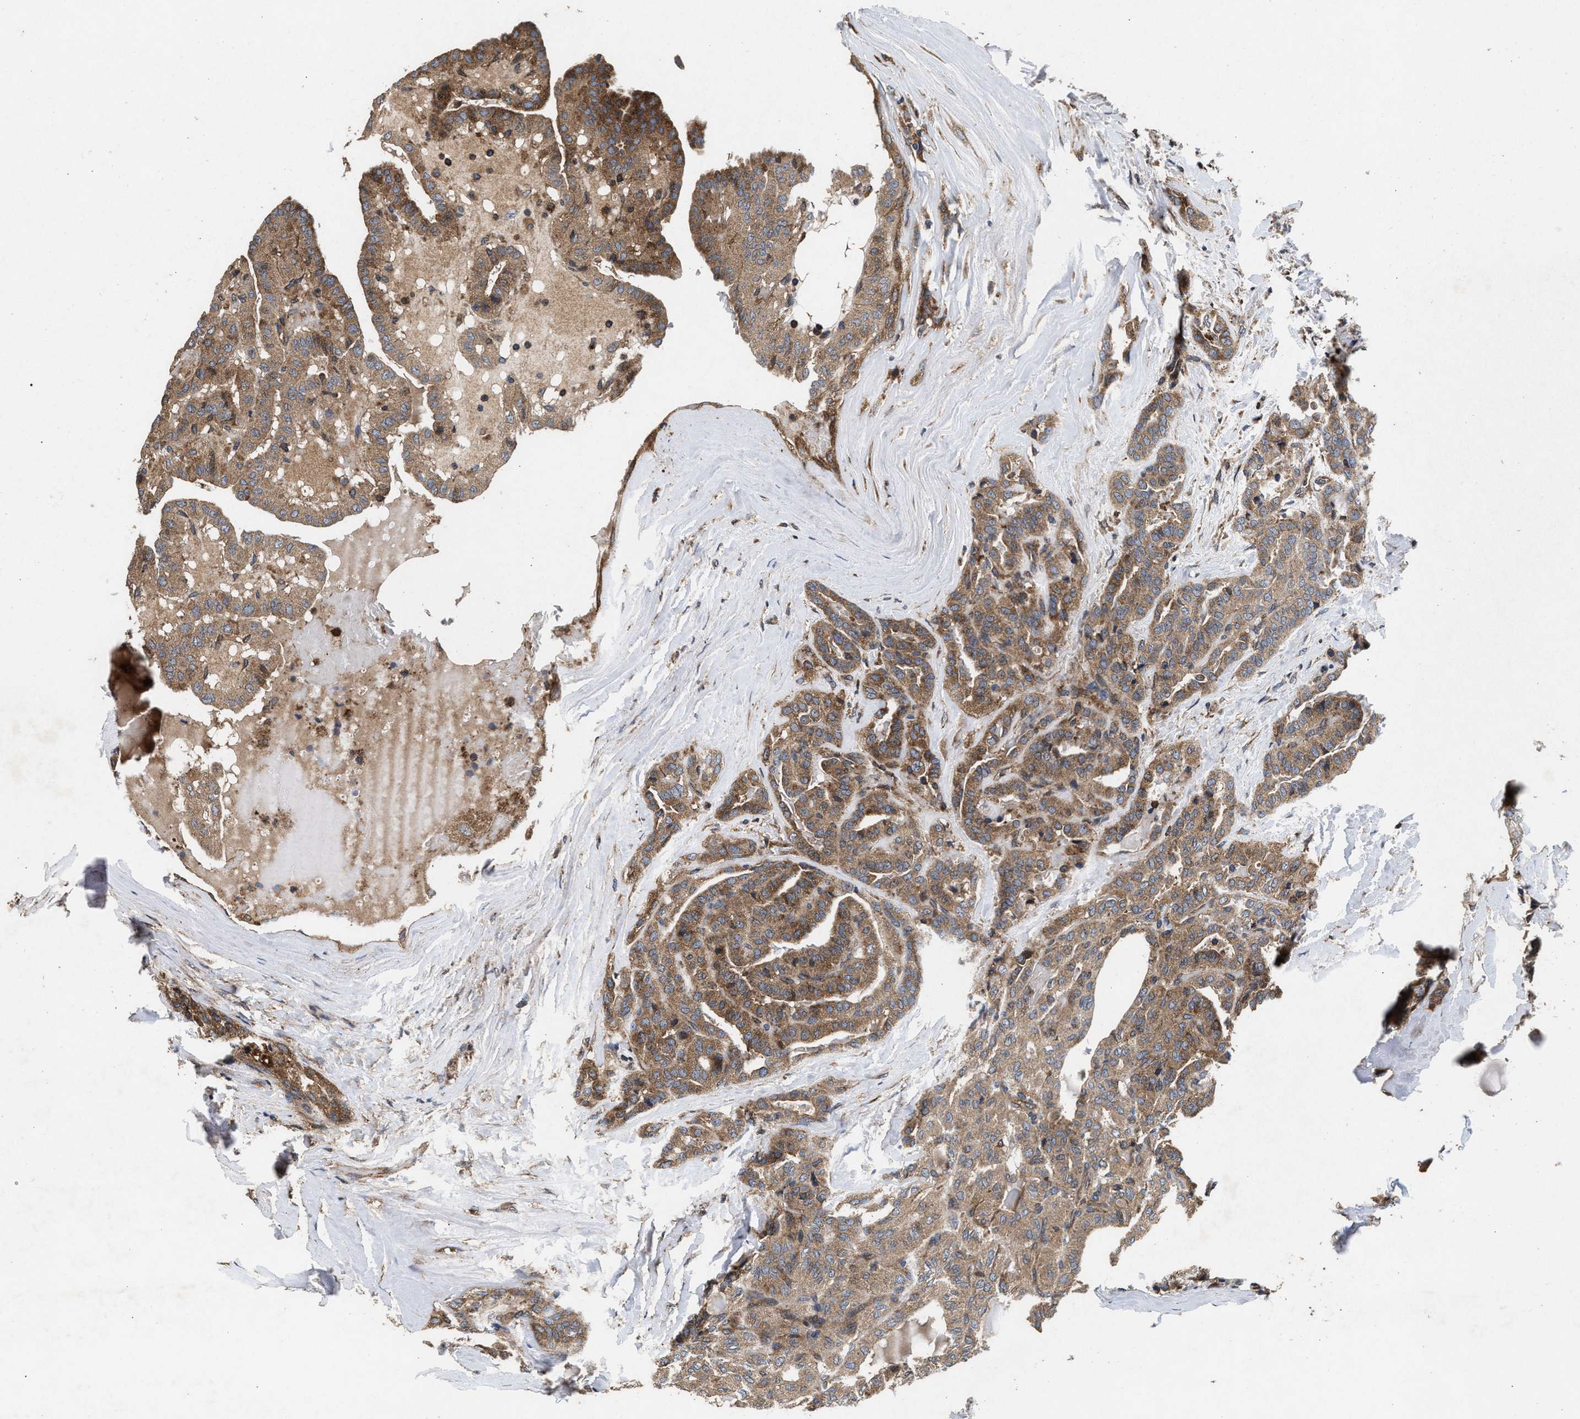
{"staining": {"intensity": "moderate", "quantity": ">75%", "location": "cytoplasmic/membranous"}, "tissue": "thyroid cancer", "cell_type": "Tumor cells", "image_type": "cancer", "snomed": [{"axis": "morphology", "description": "Papillary adenocarcinoma, NOS"}, {"axis": "topography", "description": "Thyroid gland"}], "caption": "Immunohistochemical staining of human thyroid cancer demonstrates medium levels of moderate cytoplasmic/membranous protein expression in approximately >75% of tumor cells.", "gene": "NFKB2", "patient": {"sex": "male", "age": 77}}